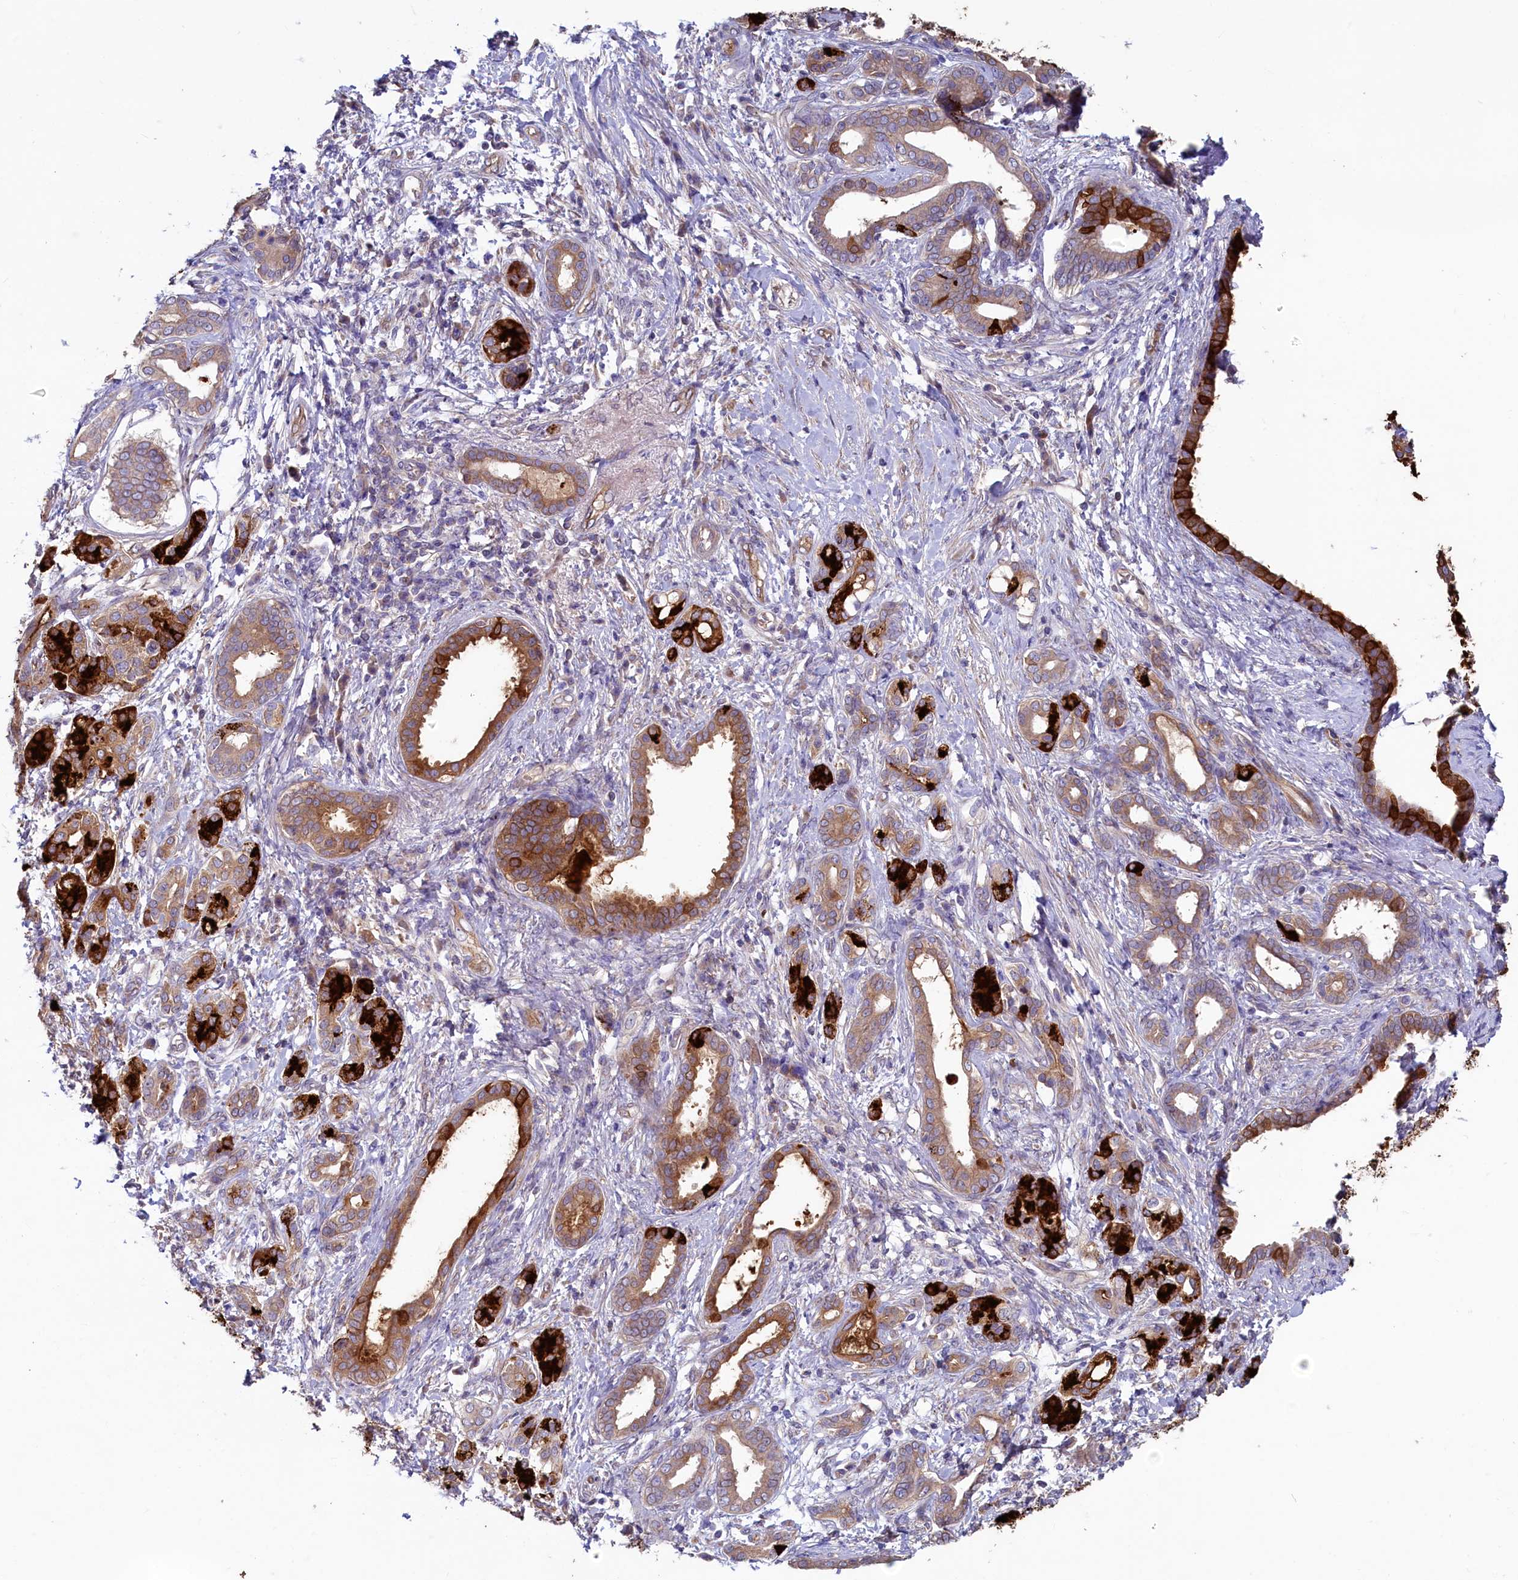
{"staining": {"intensity": "strong", "quantity": "25%-75%", "location": "cytoplasmic/membranous"}, "tissue": "pancreatic cancer", "cell_type": "Tumor cells", "image_type": "cancer", "snomed": [{"axis": "morphology", "description": "Adenocarcinoma, NOS"}, {"axis": "topography", "description": "Pancreas"}], "caption": "Immunohistochemistry image of human pancreatic adenocarcinoma stained for a protein (brown), which displays high levels of strong cytoplasmic/membranous expression in about 25%-75% of tumor cells.", "gene": "SPATA2L", "patient": {"sex": "female", "age": 55}}